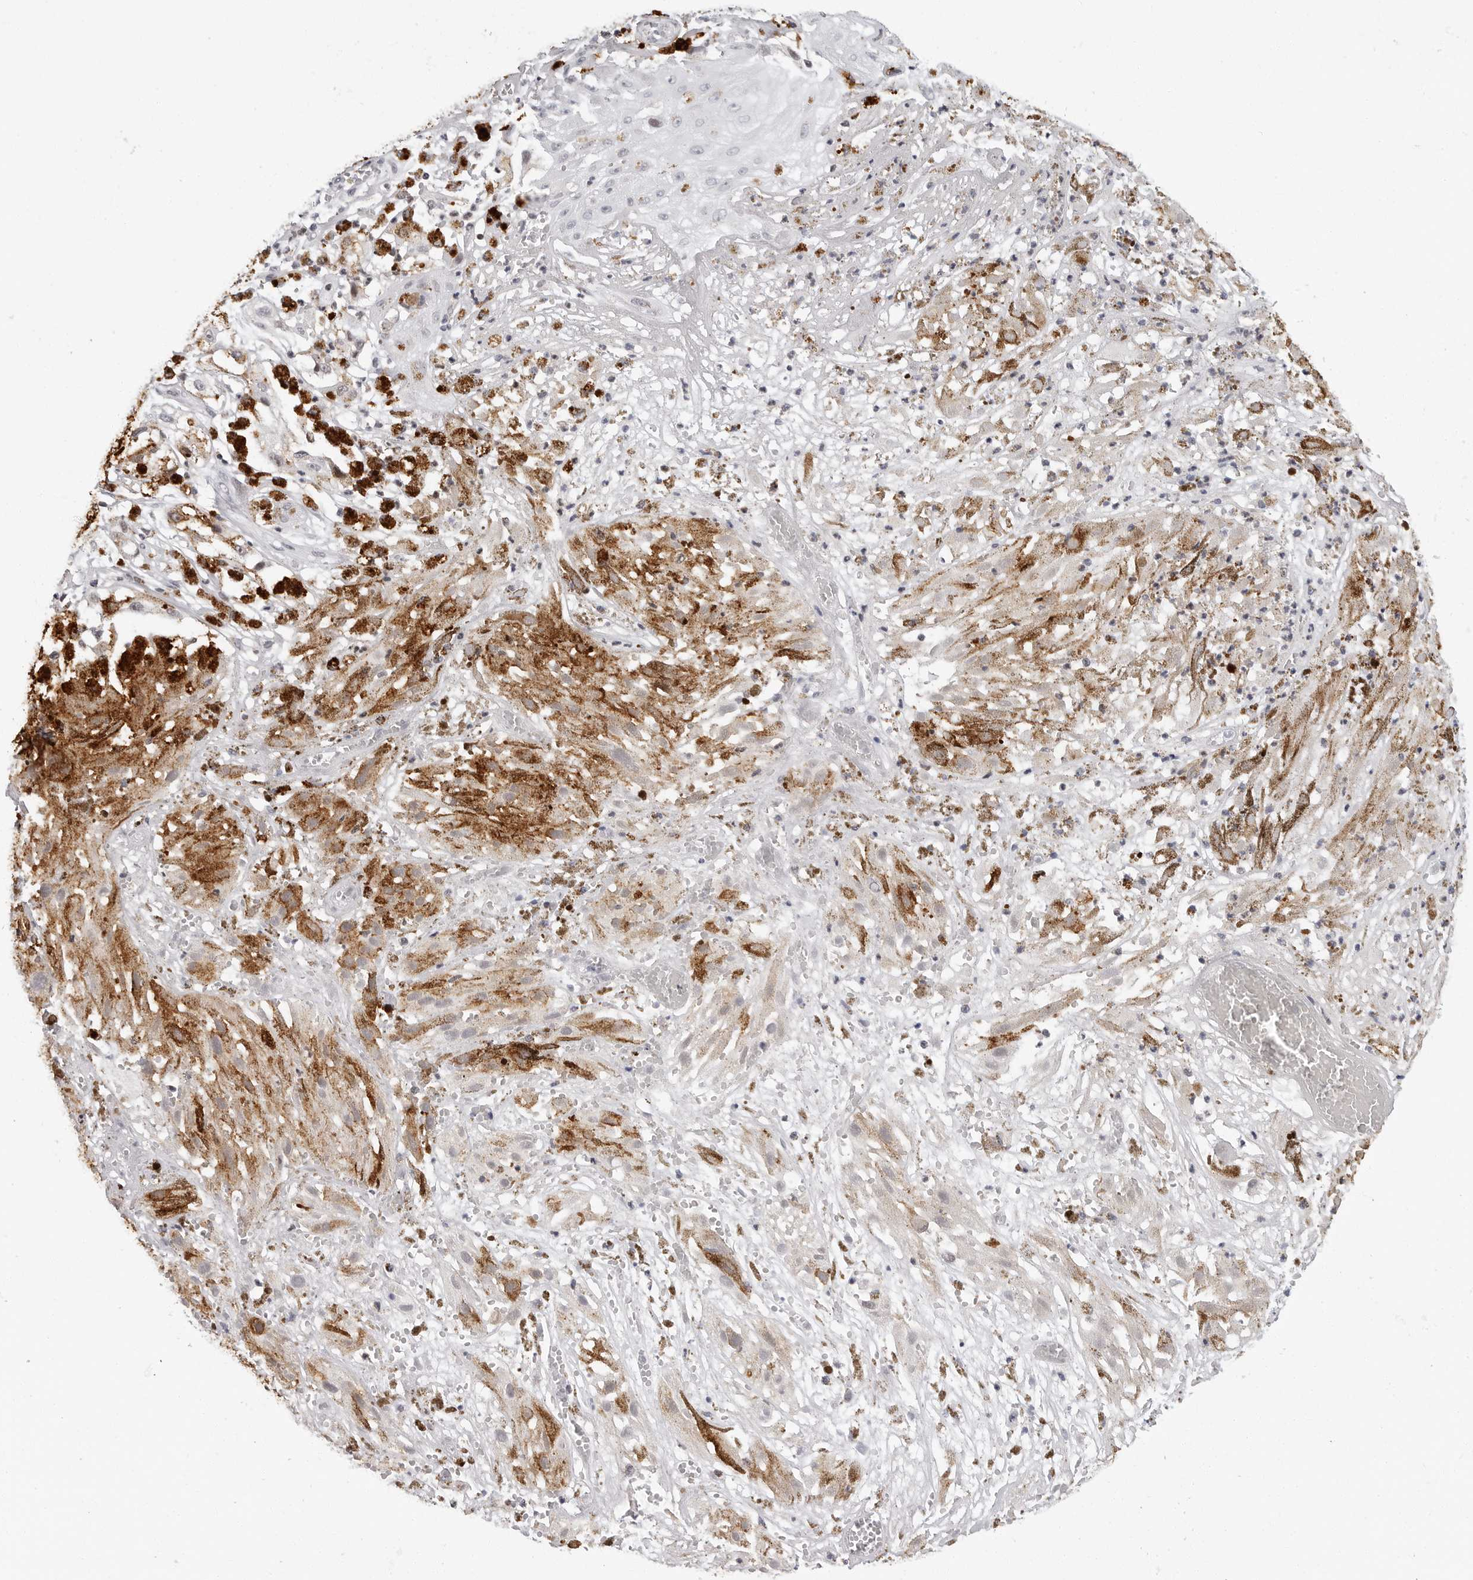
{"staining": {"intensity": "negative", "quantity": "none", "location": "none"}, "tissue": "melanoma", "cell_type": "Tumor cells", "image_type": "cancer", "snomed": [{"axis": "morphology", "description": "Malignant melanoma, NOS"}, {"axis": "topography", "description": "Skin"}], "caption": "There is no significant positivity in tumor cells of melanoma. Brightfield microscopy of IHC stained with DAB (brown) and hematoxylin (blue), captured at high magnification.", "gene": "VEZF1", "patient": {"sex": "male", "age": 88}}